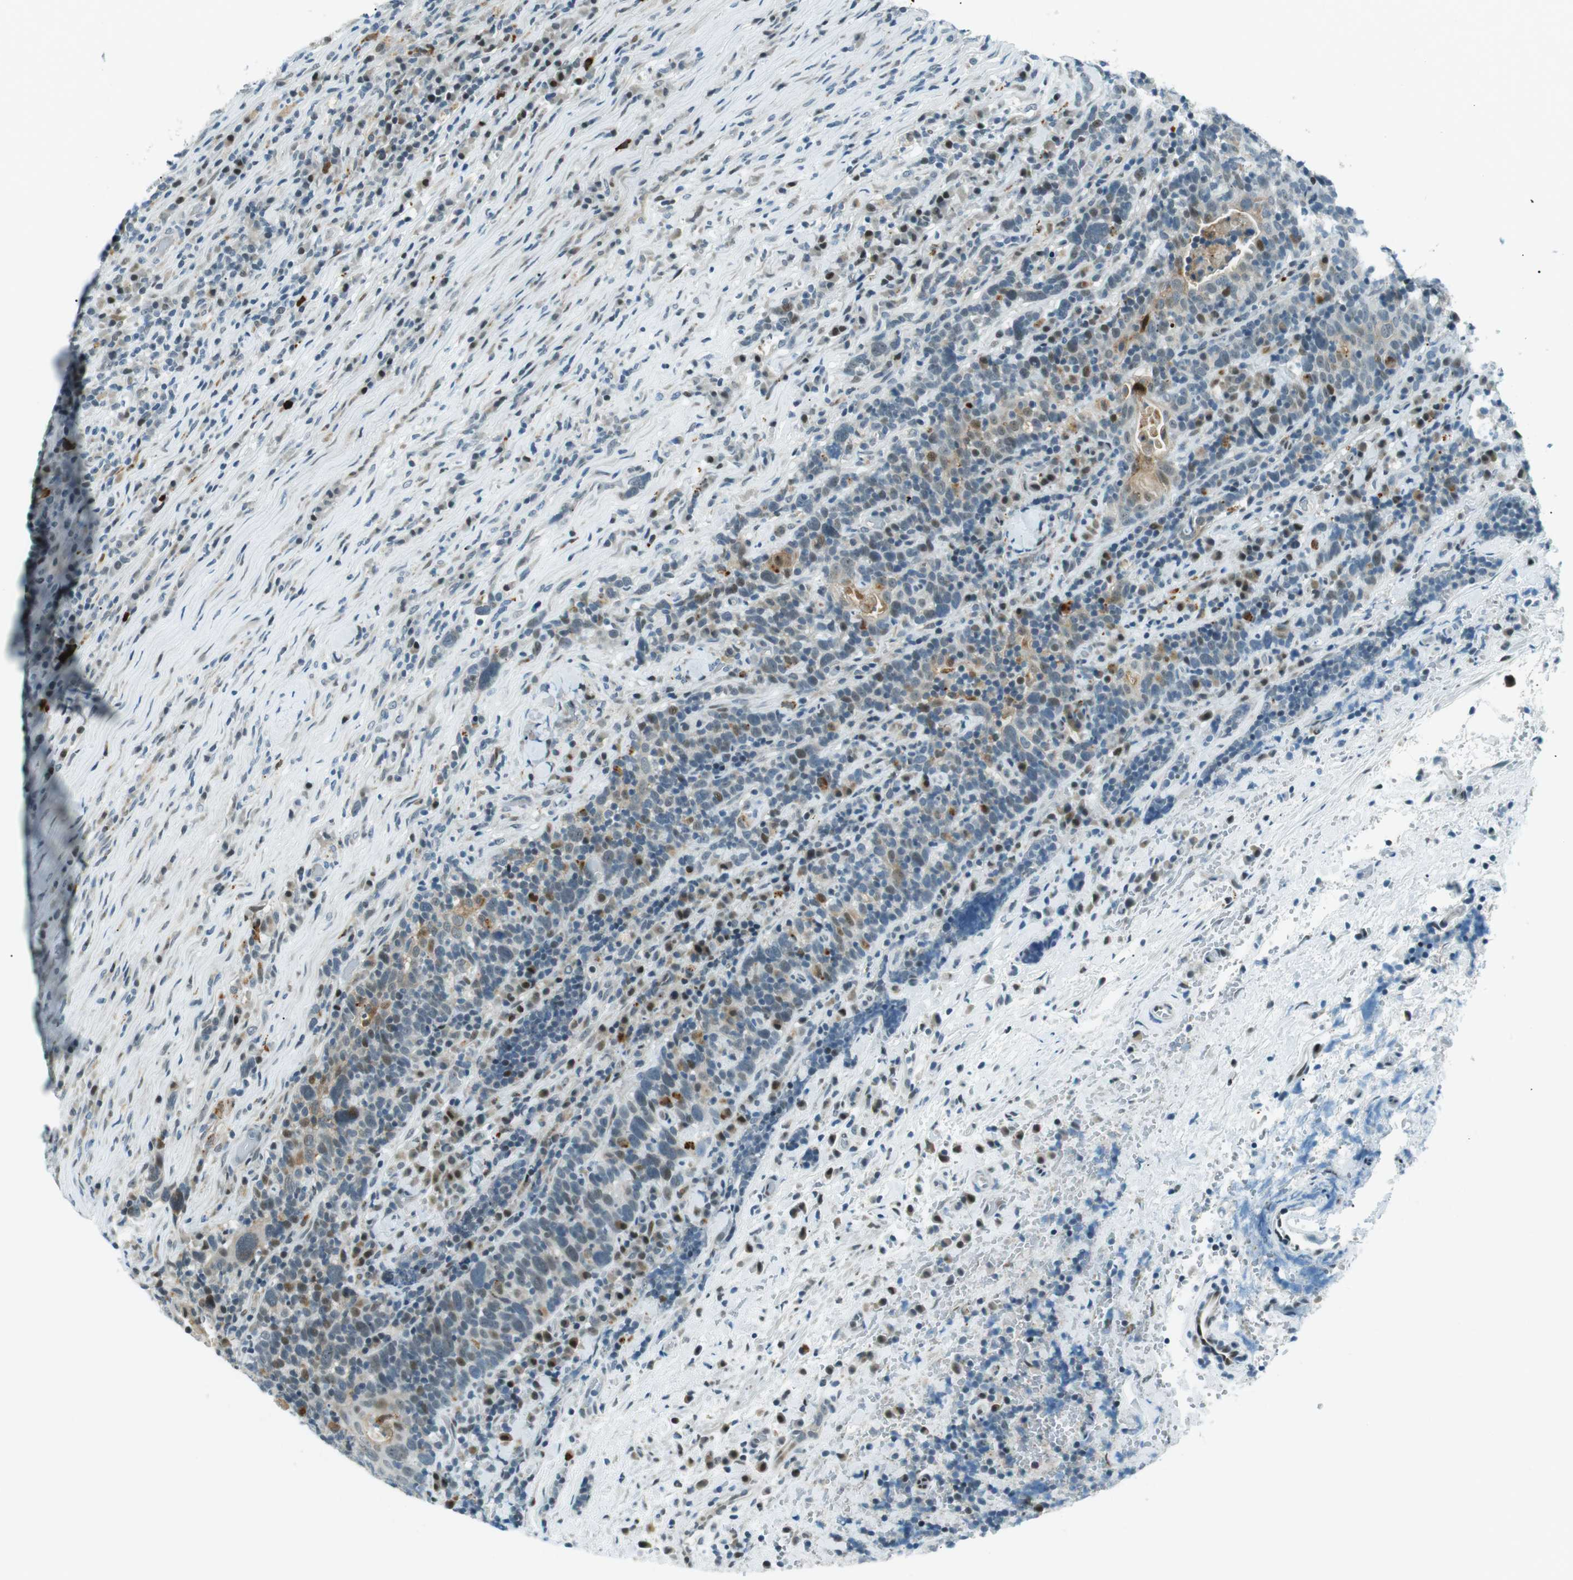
{"staining": {"intensity": "moderate", "quantity": "<25%", "location": "nuclear"}, "tissue": "head and neck cancer", "cell_type": "Tumor cells", "image_type": "cancer", "snomed": [{"axis": "morphology", "description": "Squamous cell carcinoma, NOS"}, {"axis": "morphology", "description": "Squamous cell carcinoma, metastatic, NOS"}, {"axis": "topography", "description": "Lymph node"}, {"axis": "topography", "description": "Head-Neck"}], "caption": "Human head and neck cancer (squamous cell carcinoma) stained with a protein marker demonstrates moderate staining in tumor cells.", "gene": "PJA1", "patient": {"sex": "male", "age": 62}}